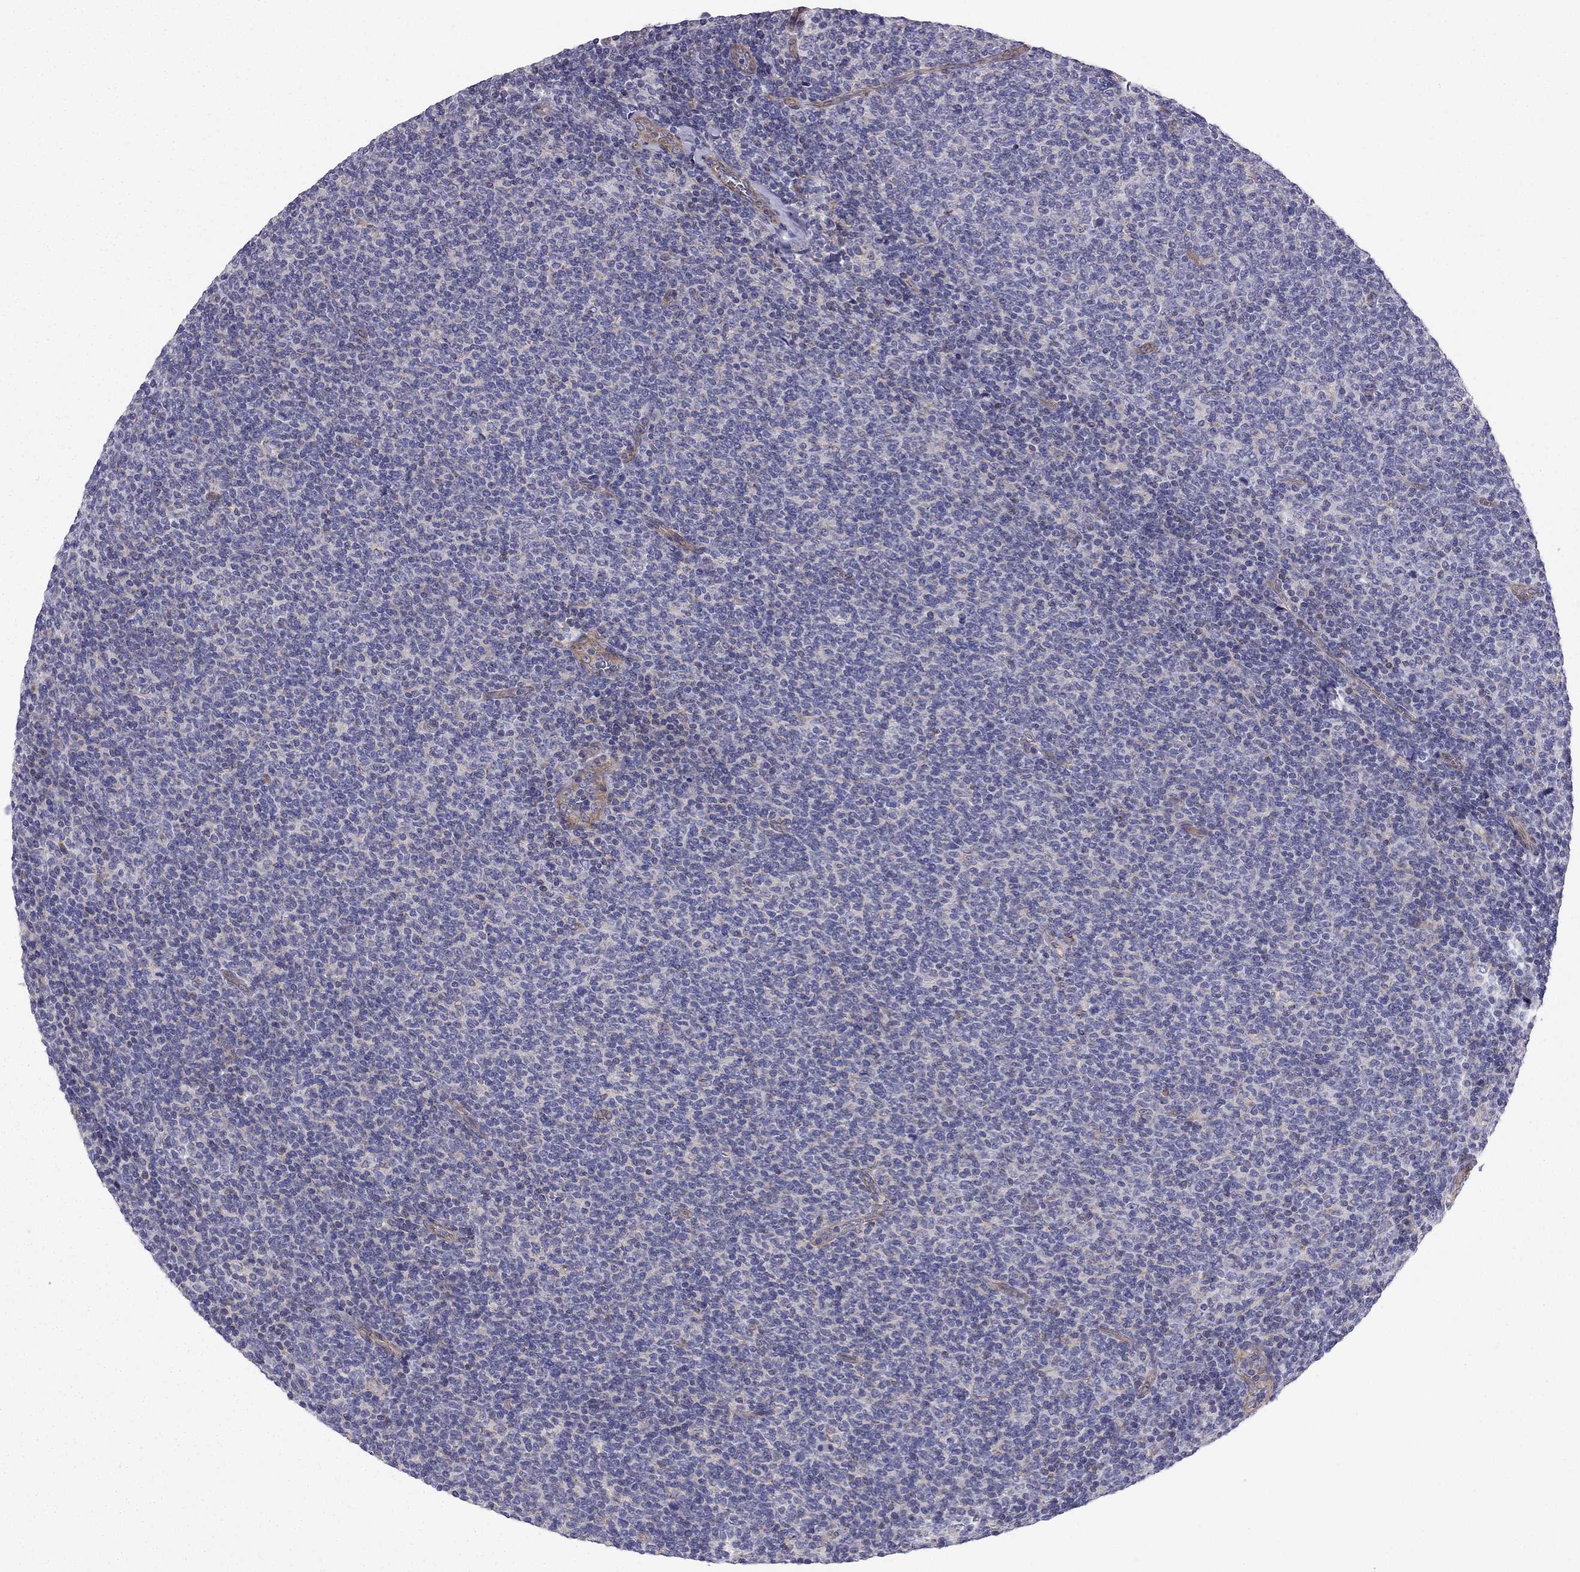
{"staining": {"intensity": "negative", "quantity": "none", "location": "none"}, "tissue": "lymphoma", "cell_type": "Tumor cells", "image_type": "cancer", "snomed": [{"axis": "morphology", "description": "Malignant lymphoma, non-Hodgkin's type, Low grade"}, {"axis": "topography", "description": "Lymph node"}], "caption": "Lymphoma stained for a protein using immunohistochemistry (IHC) demonstrates no positivity tumor cells.", "gene": "ENOX1", "patient": {"sex": "male", "age": 52}}